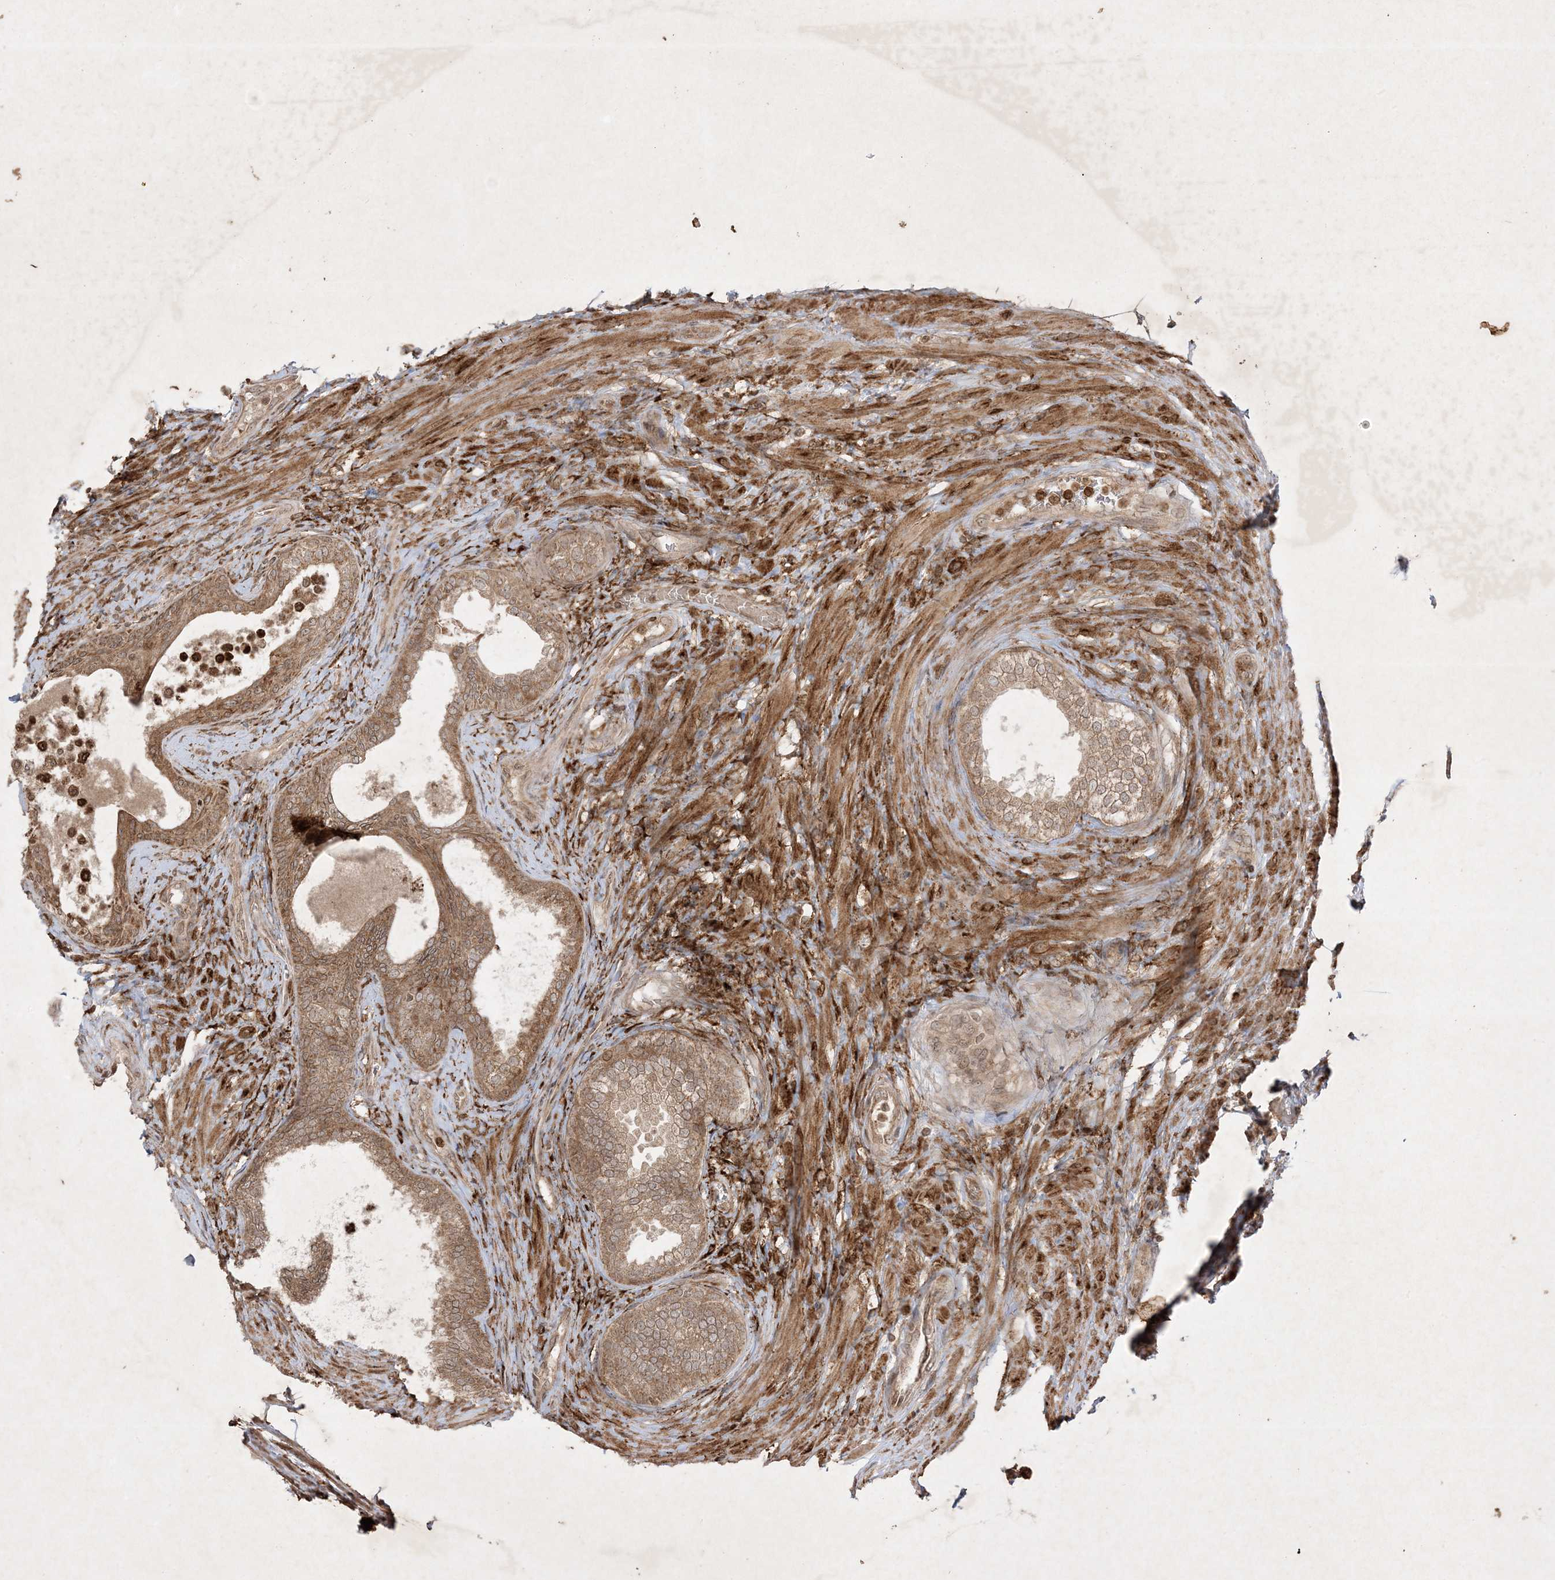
{"staining": {"intensity": "strong", "quantity": "25%-75%", "location": "cytoplasmic/membranous"}, "tissue": "prostate", "cell_type": "Glandular cells", "image_type": "normal", "snomed": [{"axis": "morphology", "description": "Normal tissue, NOS"}, {"axis": "topography", "description": "Prostate"}], "caption": "A high-resolution photomicrograph shows IHC staining of normal prostate, which demonstrates strong cytoplasmic/membranous staining in about 25%-75% of glandular cells. The protein is shown in brown color, while the nuclei are stained blue.", "gene": "PTK6", "patient": {"sex": "male", "age": 76}}